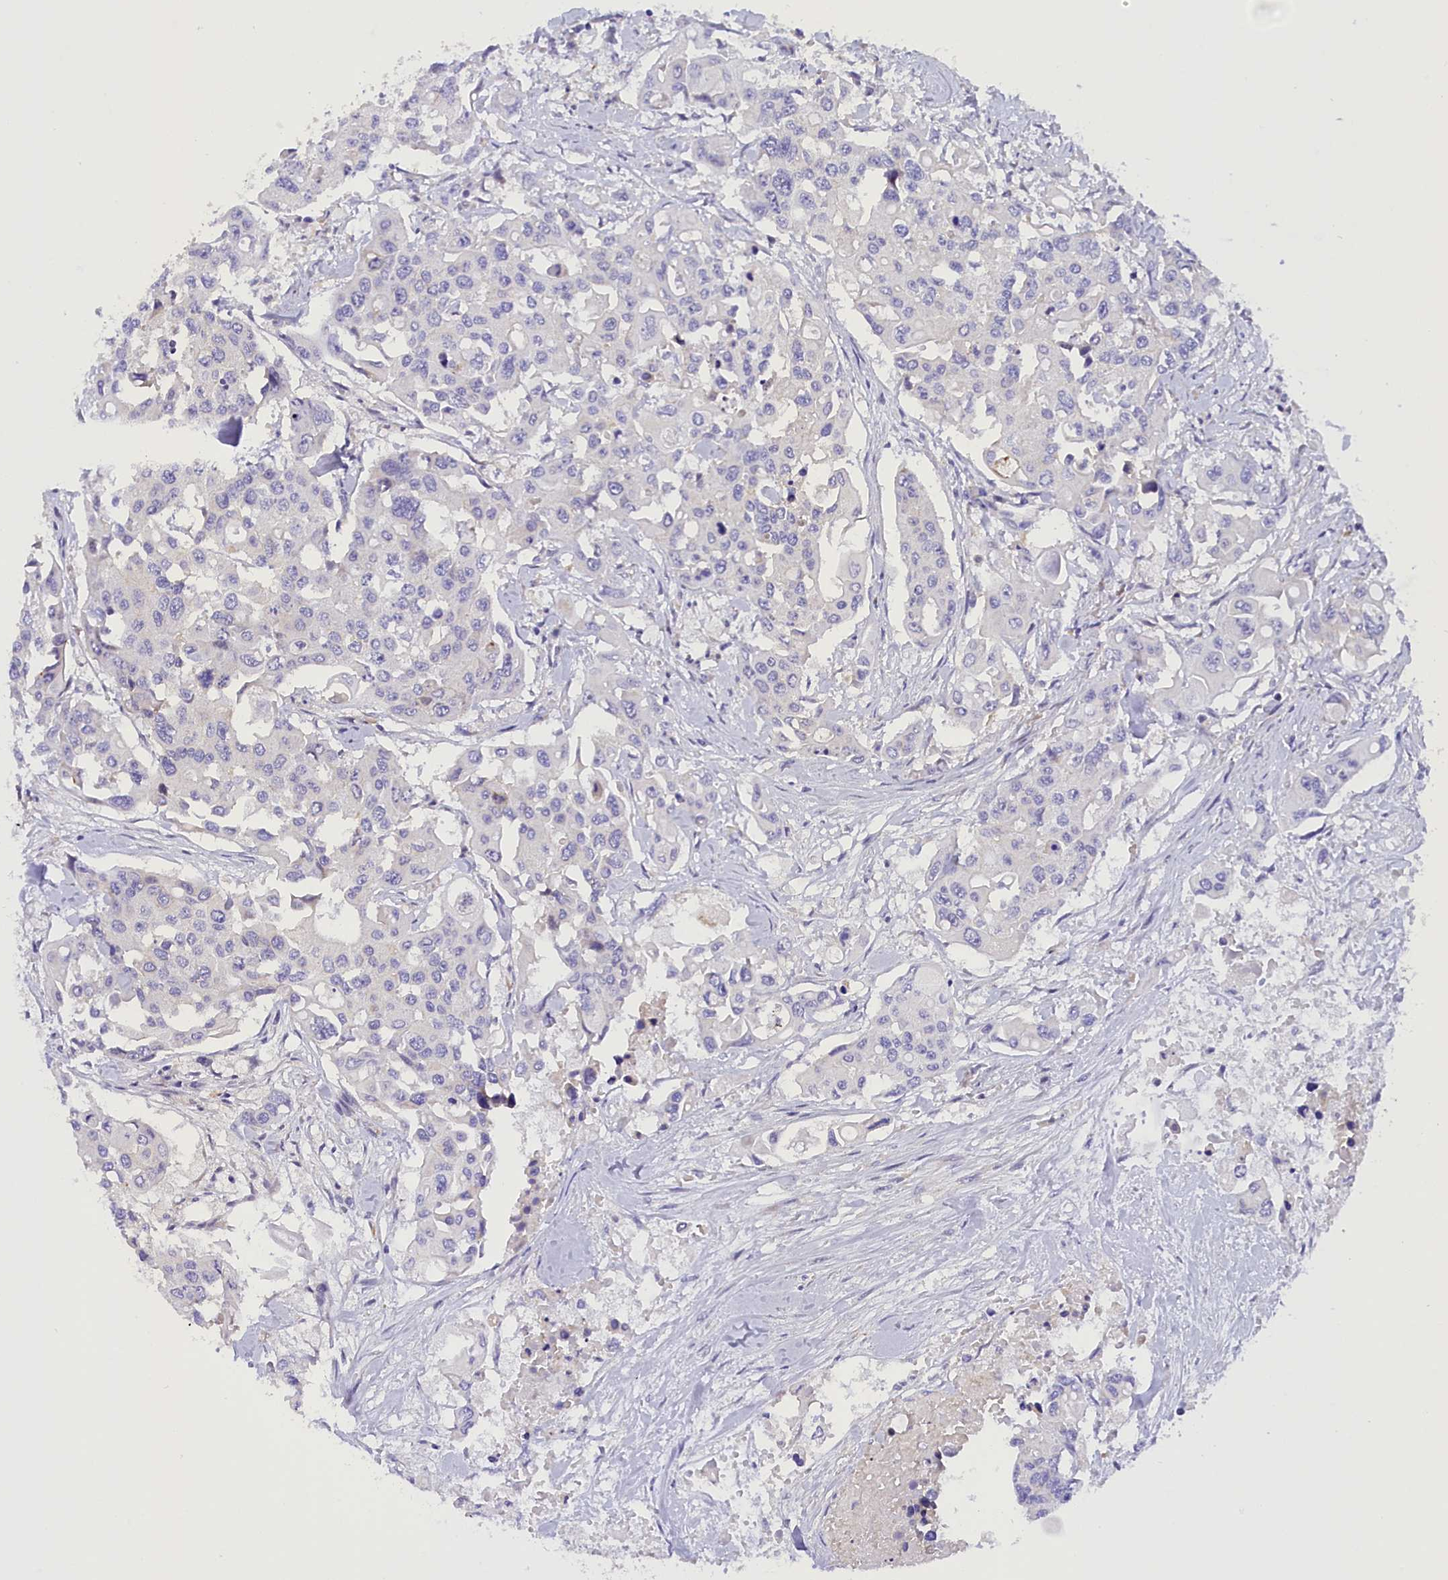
{"staining": {"intensity": "negative", "quantity": "none", "location": "none"}, "tissue": "colorectal cancer", "cell_type": "Tumor cells", "image_type": "cancer", "snomed": [{"axis": "morphology", "description": "Adenocarcinoma, NOS"}, {"axis": "topography", "description": "Colon"}], "caption": "Immunohistochemistry (IHC) micrograph of neoplastic tissue: colorectal adenocarcinoma stained with DAB (3,3'-diaminobenzidine) exhibits no significant protein positivity in tumor cells.", "gene": "COL6A5", "patient": {"sex": "male", "age": 77}}